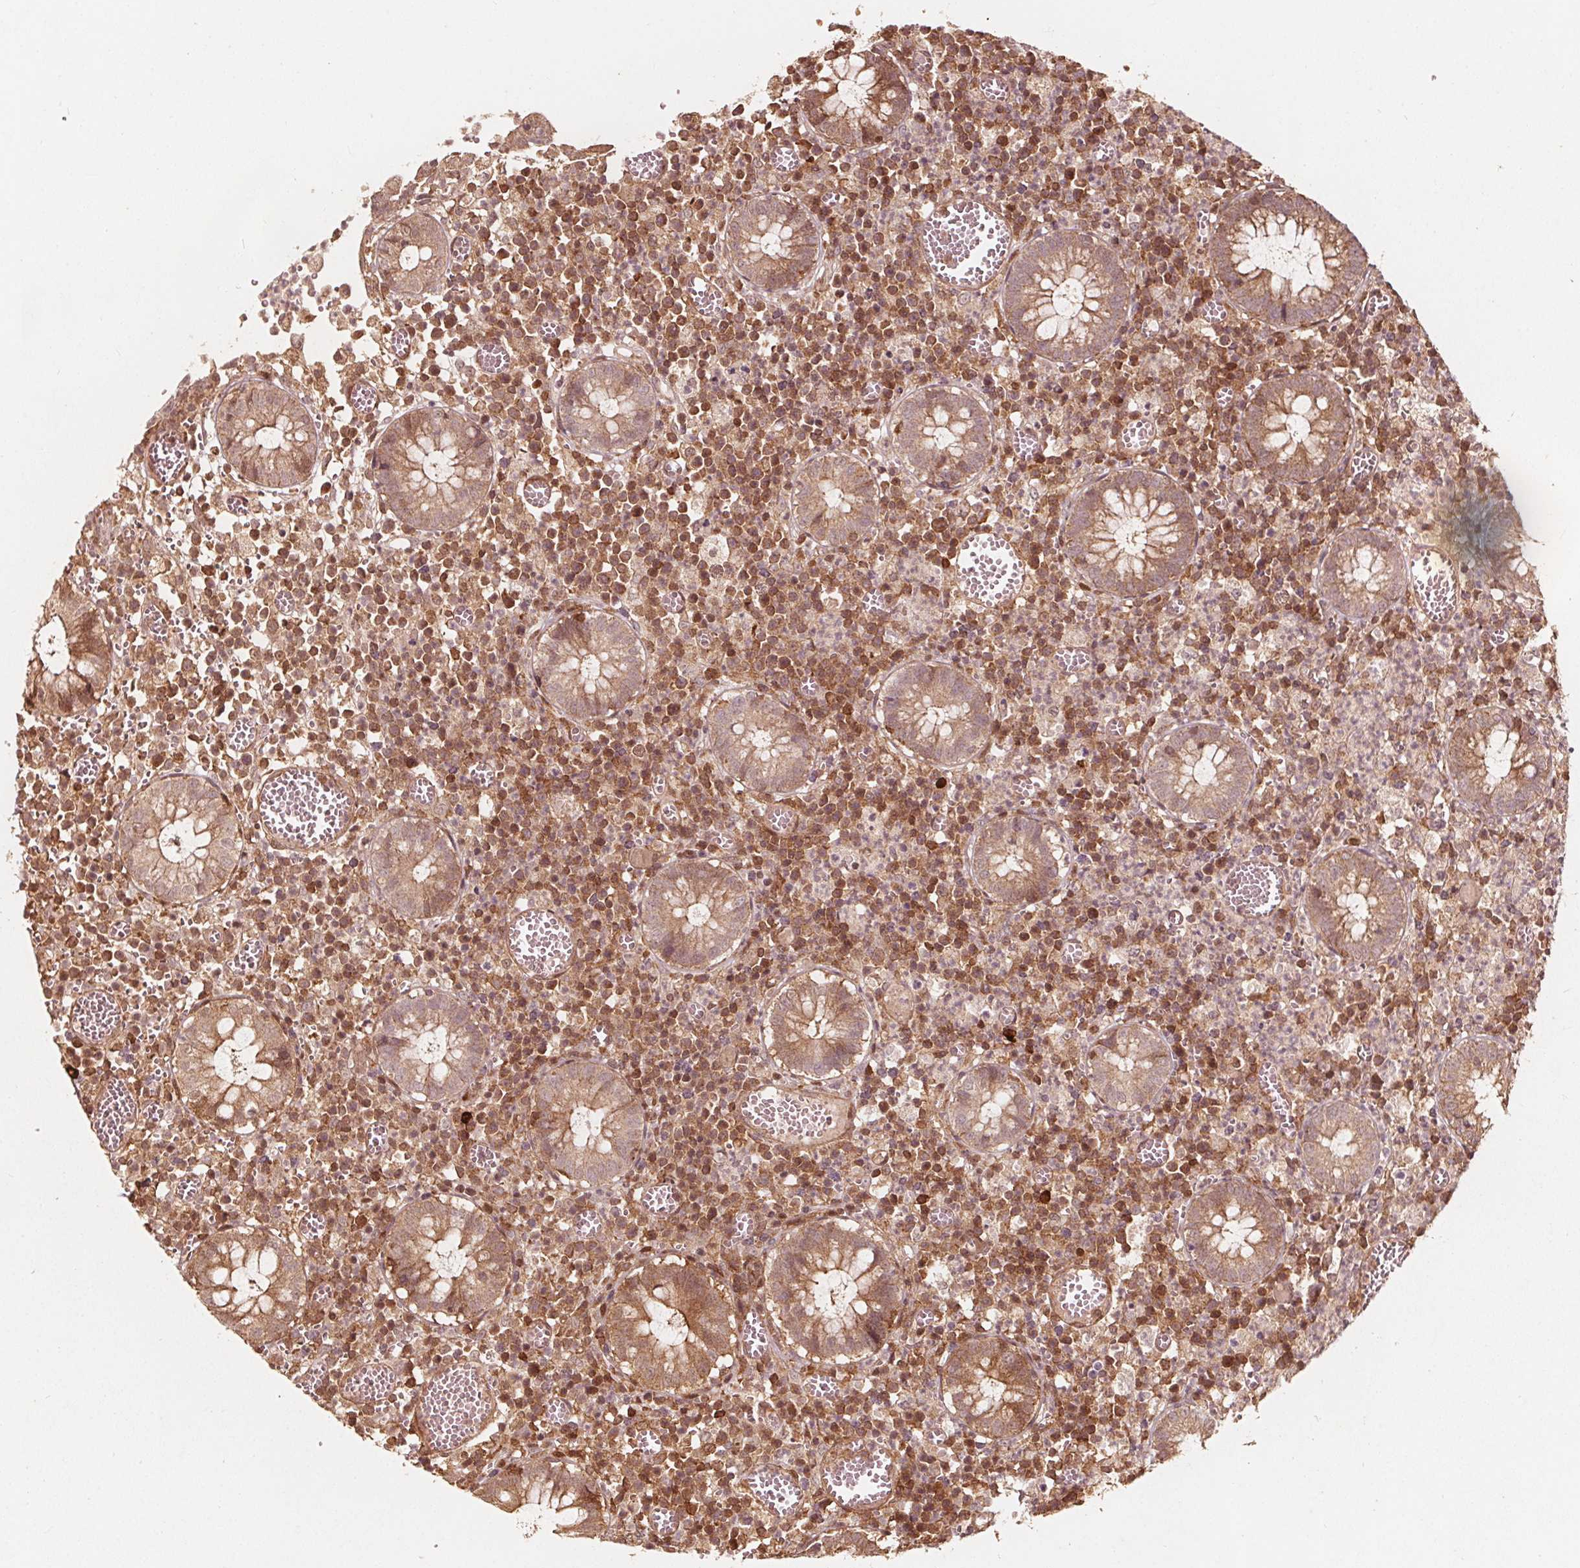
{"staining": {"intensity": "weak", "quantity": ">75%", "location": "cytoplasmic/membranous"}, "tissue": "colorectal cancer", "cell_type": "Tumor cells", "image_type": "cancer", "snomed": [{"axis": "morphology", "description": "Normal tissue, NOS"}, {"axis": "morphology", "description": "Adenocarcinoma, NOS"}, {"axis": "topography", "description": "Colon"}], "caption": "This is a micrograph of immunohistochemistry (IHC) staining of colorectal cancer, which shows weak staining in the cytoplasmic/membranous of tumor cells.", "gene": "AIP", "patient": {"sex": "male", "age": 65}}